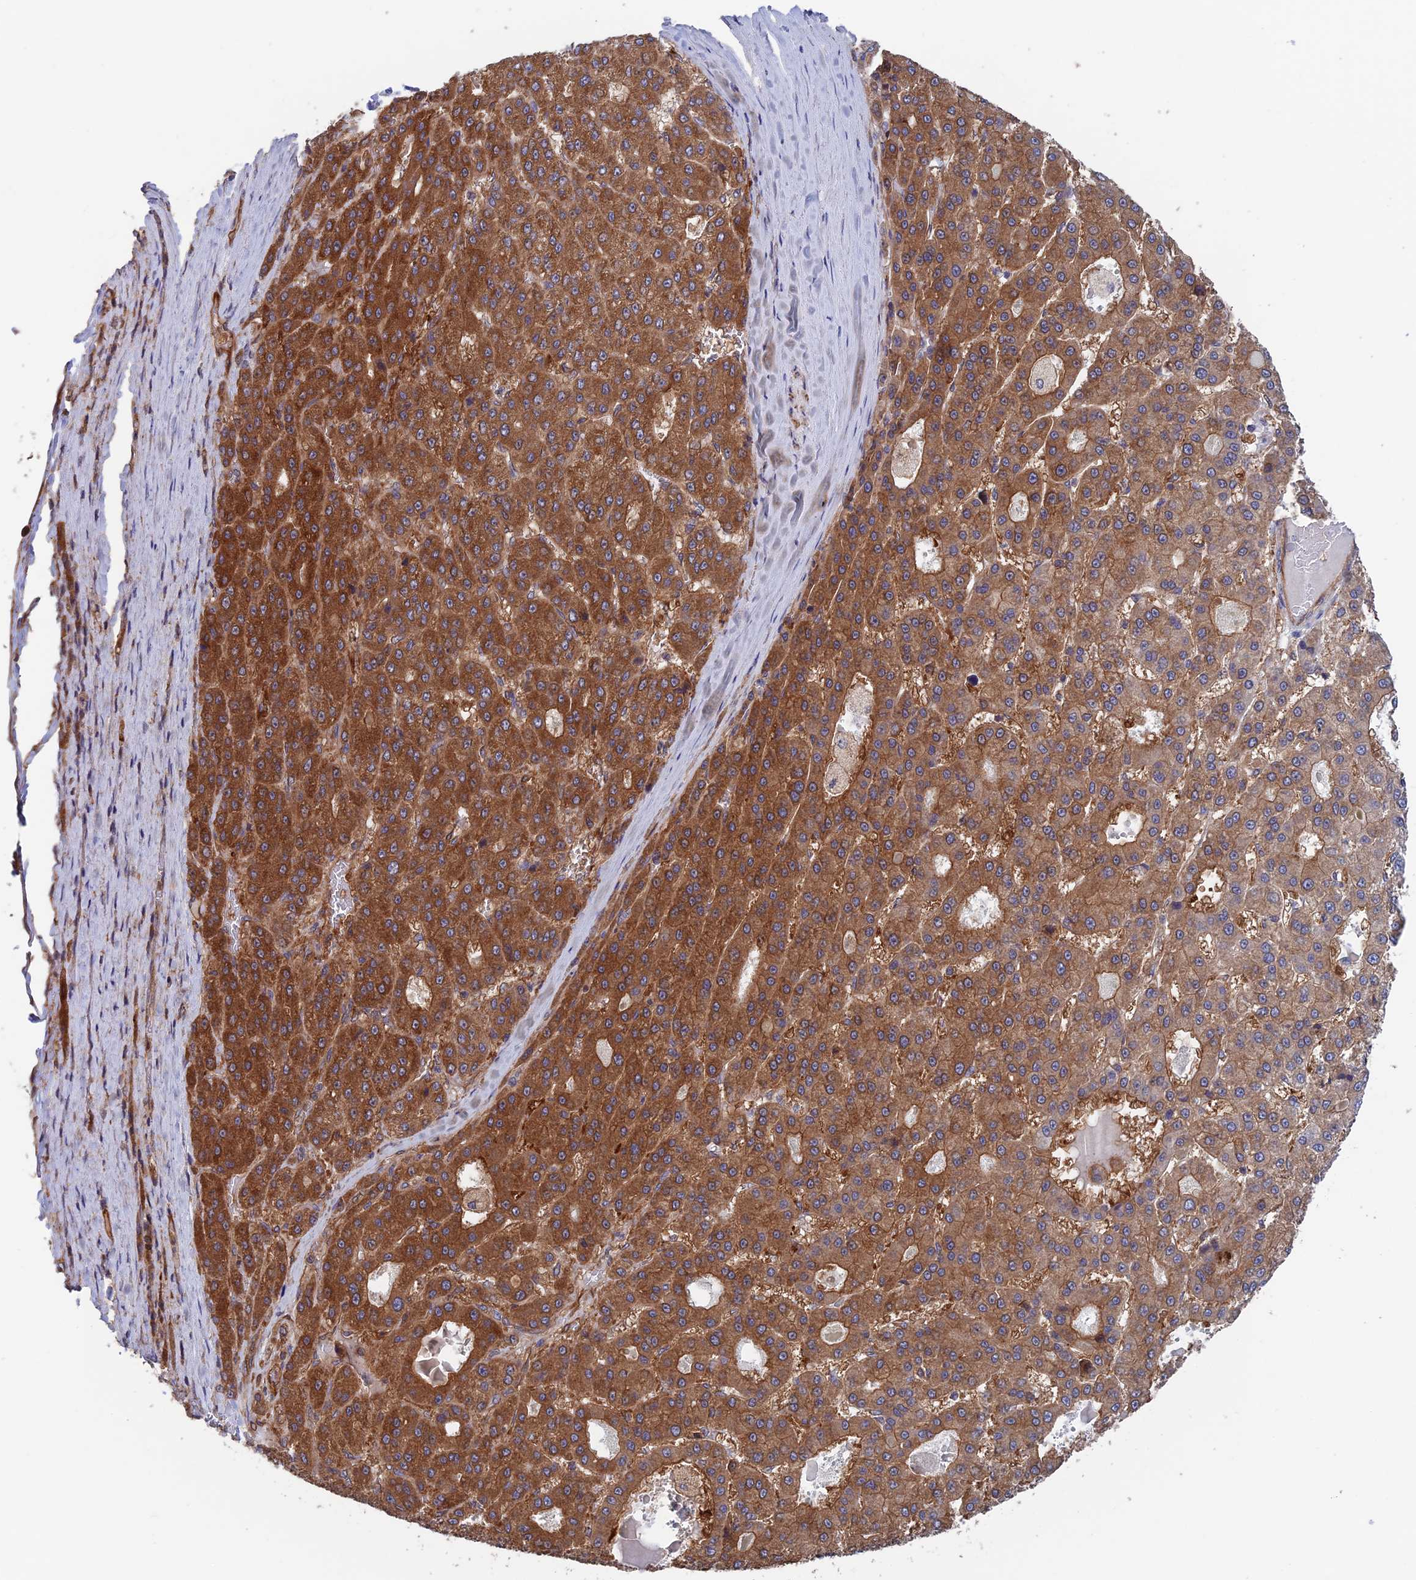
{"staining": {"intensity": "strong", "quantity": "25%-75%", "location": "cytoplasmic/membranous"}, "tissue": "liver cancer", "cell_type": "Tumor cells", "image_type": "cancer", "snomed": [{"axis": "morphology", "description": "Carcinoma, Hepatocellular, NOS"}, {"axis": "topography", "description": "Liver"}], "caption": "The micrograph reveals immunohistochemical staining of liver cancer. There is strong cytoplasmic/membranous expression is seen in approximately 25%-75% of tumor cells.", "gene": "NUDT16L1", "patient": {"sex": "male", "age": 70}}